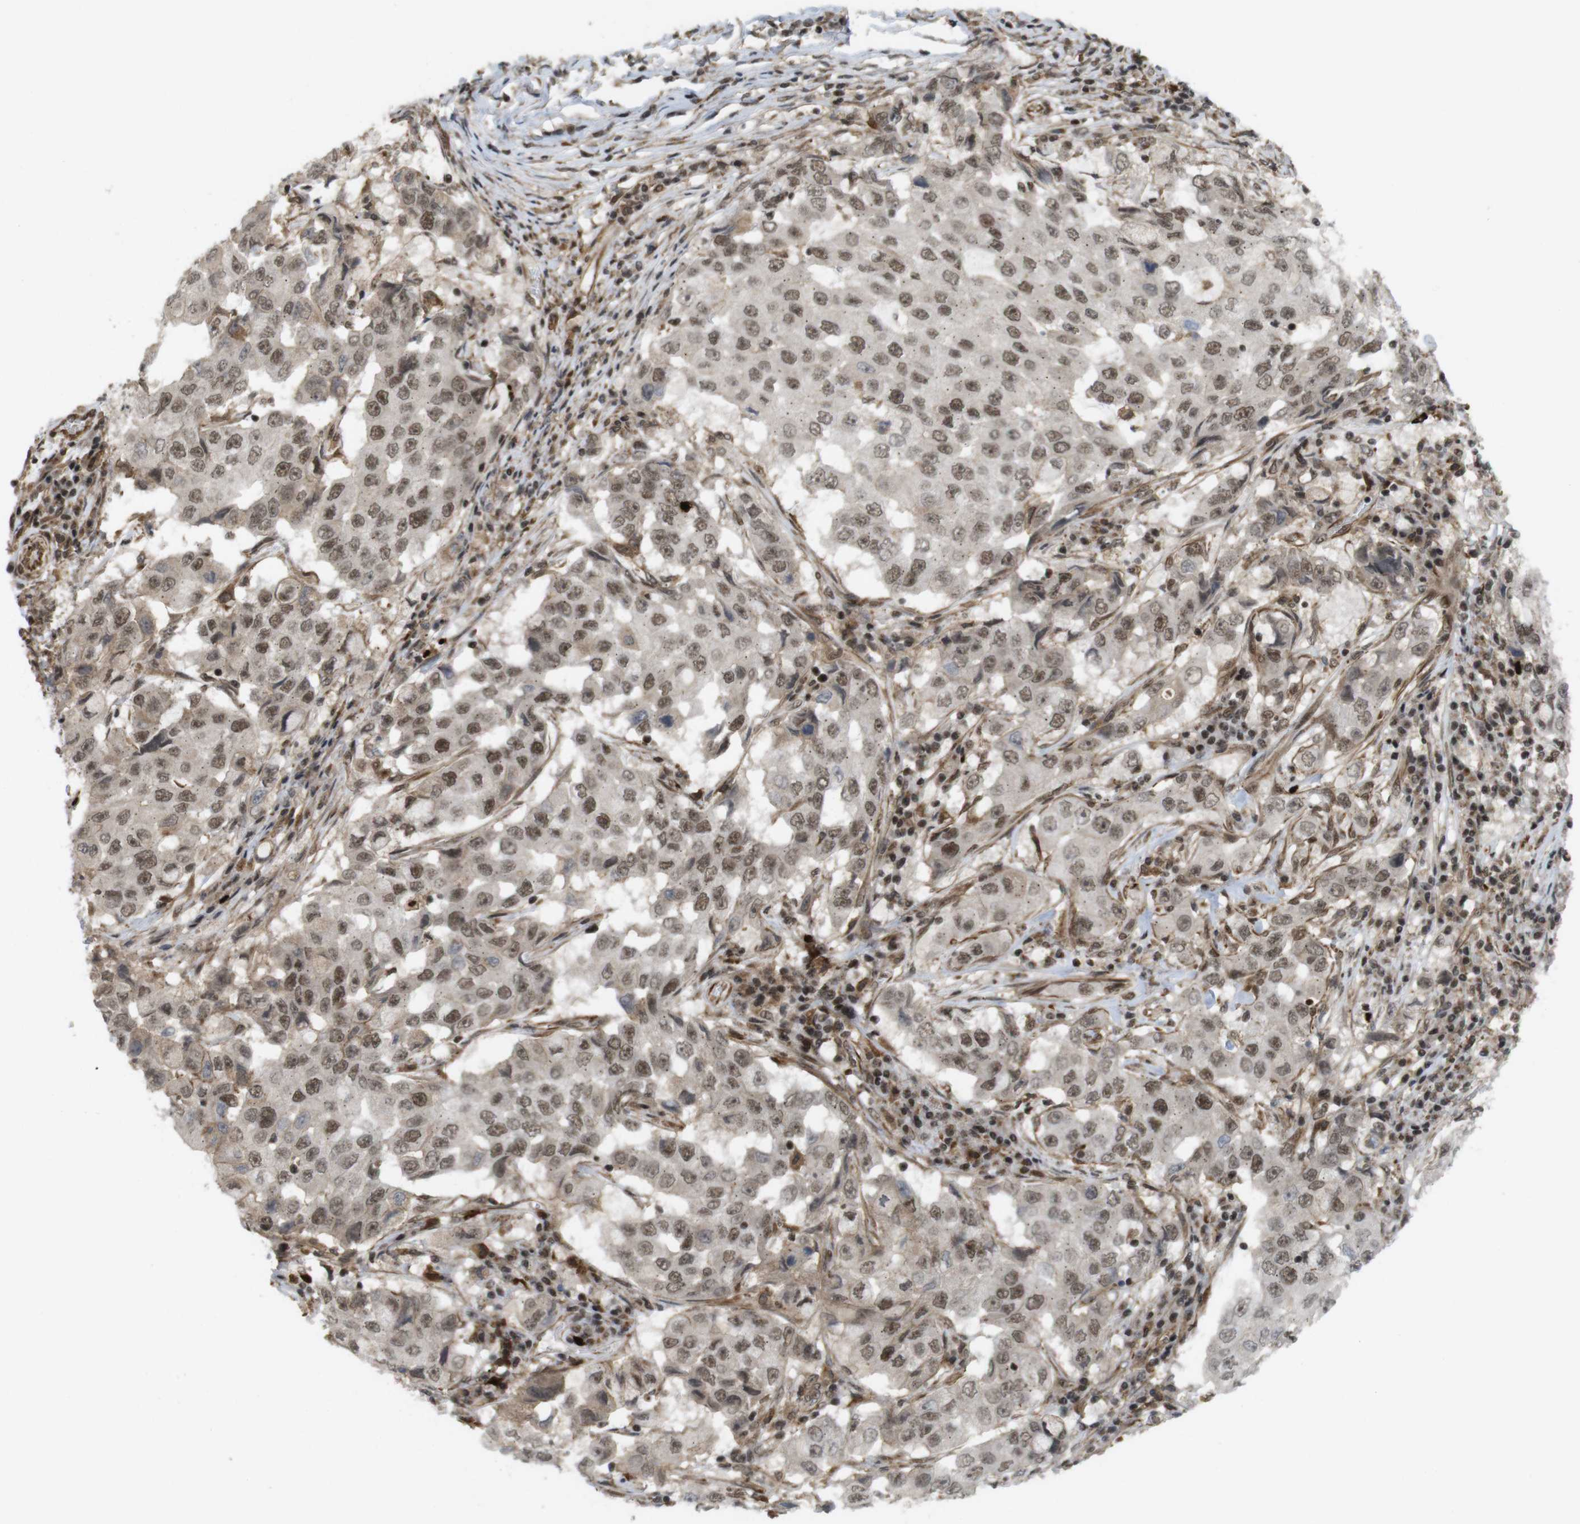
{"staining": {"intensity": "moderate", "quantity": ">75%", "location": "nuclear"}, "tissue": "breast cancer", "cell_type": "Tumor cells", "image_type": "cancer", "snomed": [{"axis": "morphology", "description": "Duct carcinoma"}, {"axis": "topography", "description": "Breast"}], "caption": "Immunohistochemical staining of breast cancer (invasive ductal carcinoma) reveals medium levels of moderate nuclear staining in about >75% of tumor cells.", "gene": "SP2", "patient": {"sex": "female", "age": 27}}